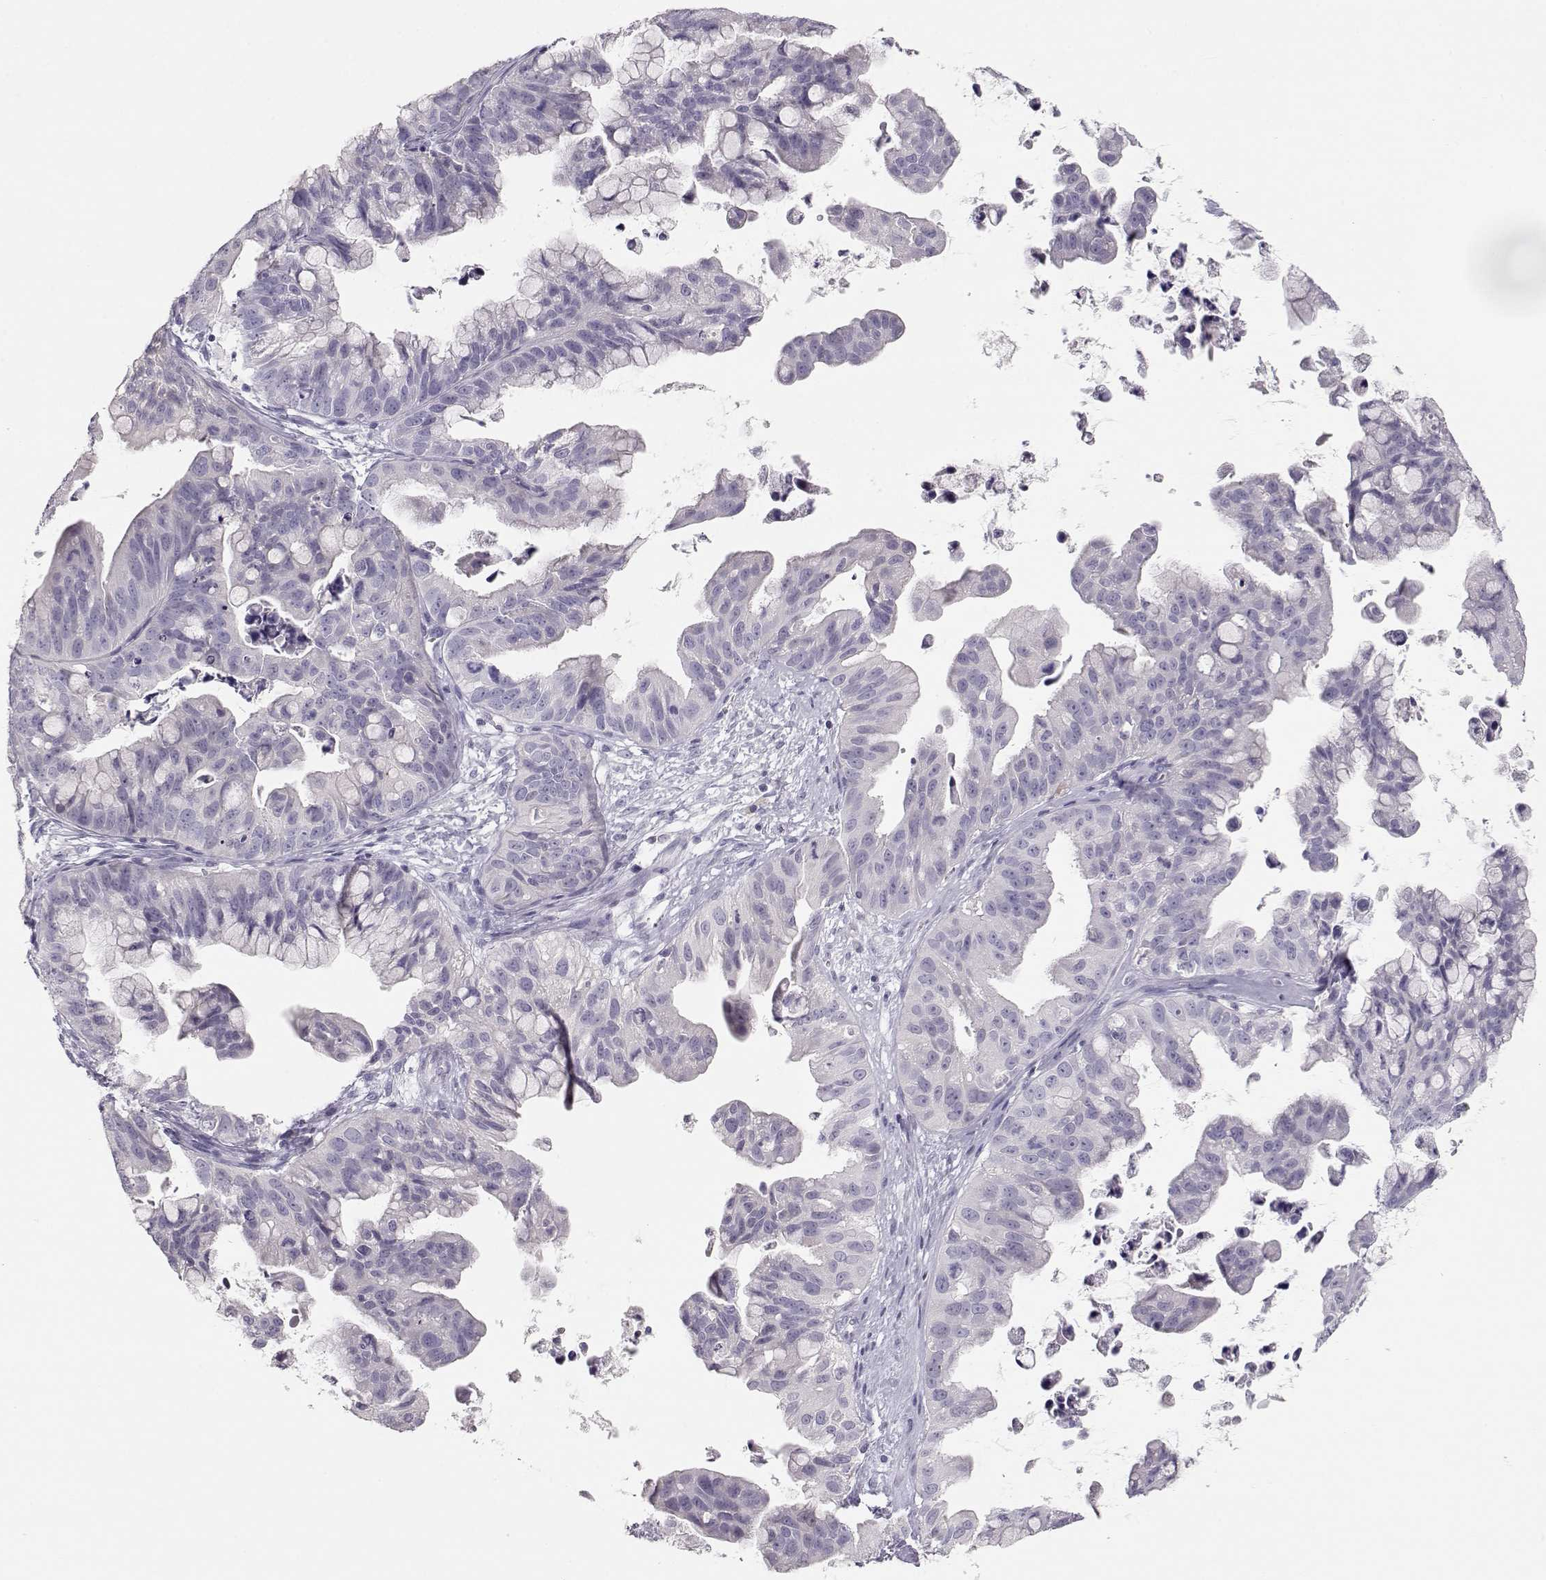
{"staining": {"intensity": "negative", "quantity": "none", "location": "none"}, "tissue": "ovarian cancer", "cell_type": "Tumor cells", "image_type": "cancer", "snomed": [{"axis": "morphology", "description": "Cystadenocarcinoma, mucinous, NOS"}, {"axis": "topography", "description": "Ovary"}], "caption": "High power microscopy histopathology image of an IHC histopathology image of mucinous cystadenocarcinoma (ovarian), revealing no significant expression in tumor cells.", "gene": "LEPR", "patient": {"sex": "female", "age": 76}}